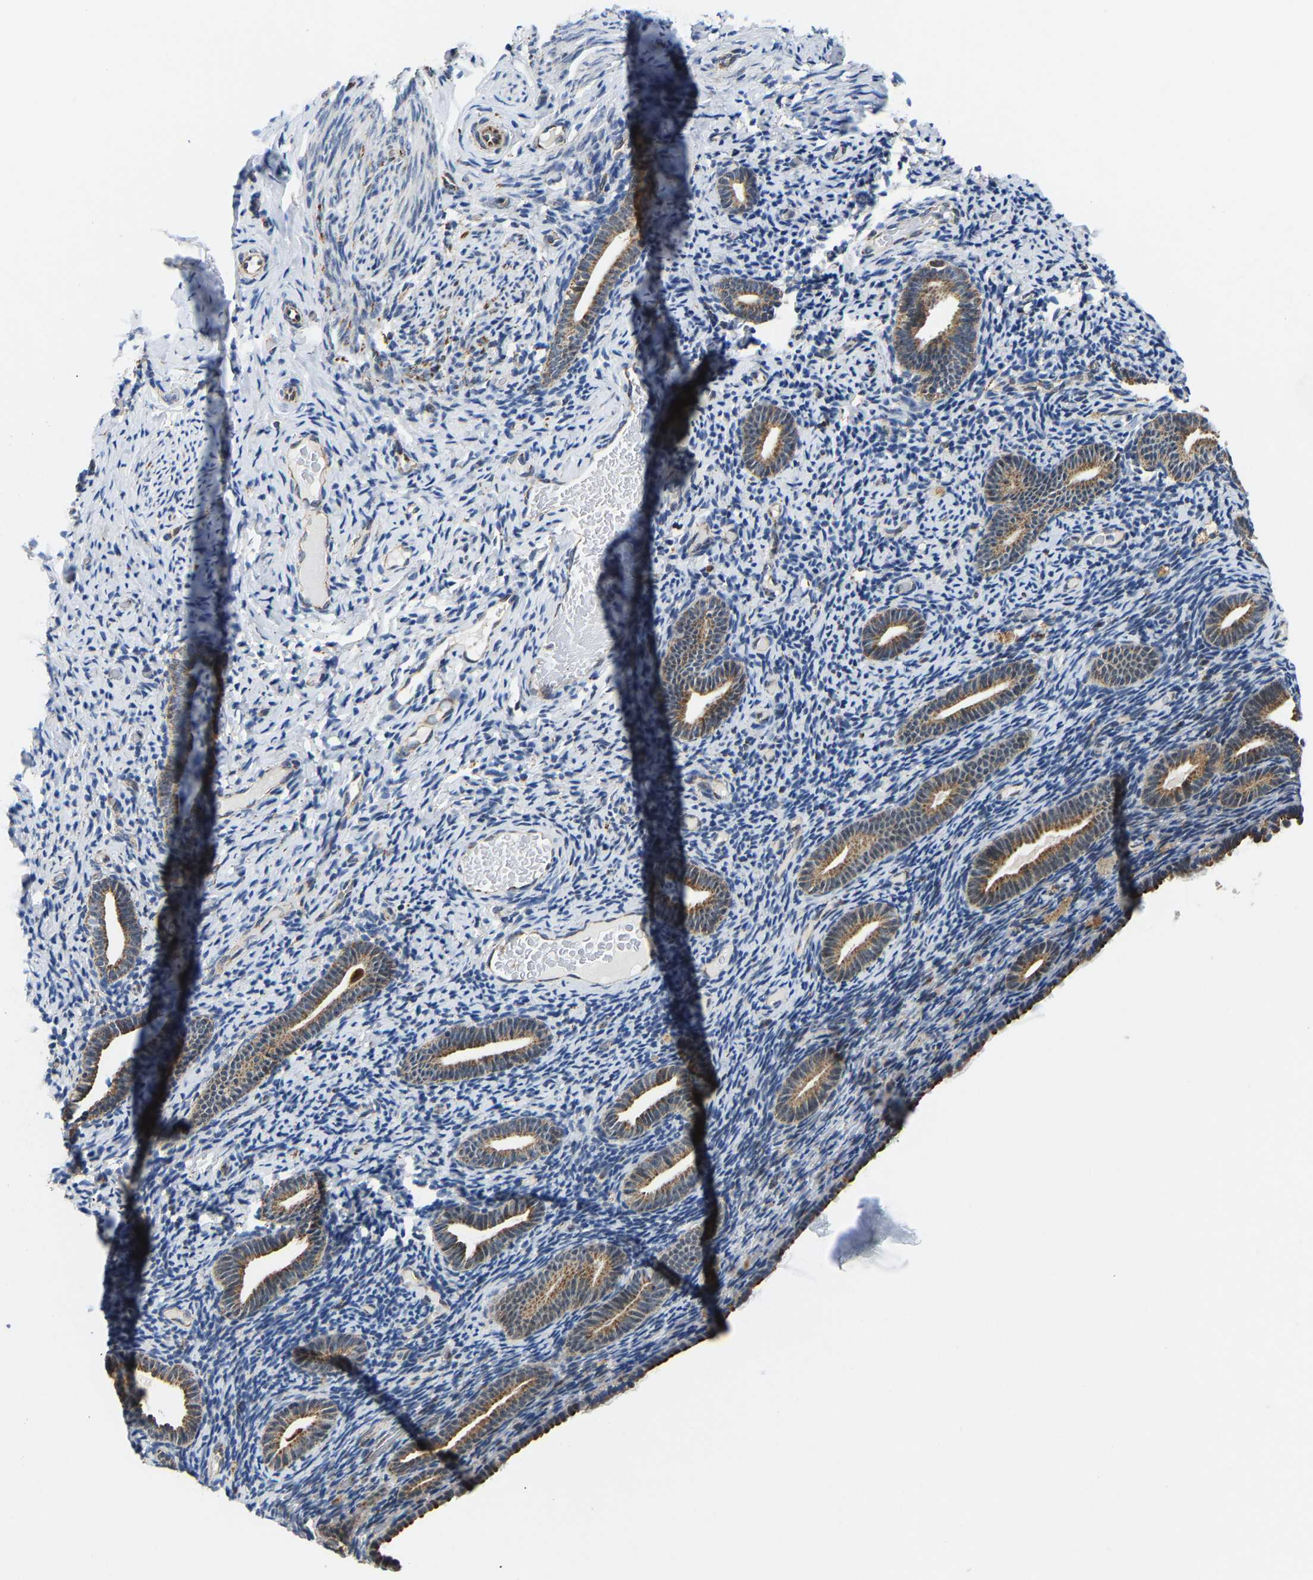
{"staining": {"intensity": "negative", "quantity": "none", "location": "none"}, "tissue": "endometrium", "cell_type": "Cells in endometrial stroma", "image_type": "normal", "snomed": [{"axis": "morphology", "description": "Normal tissue, NOS"}, {"axis": "topography", "description": "Endometrium"}], "caption": "There is no significant positivity in cells in endometrial stroma of endometrium. (Immunohistochemistry (ihc), brightfield microscopy, high magnification).", "gene": "GIMAP7", "patient": {"sex": "female", "age": 51}}